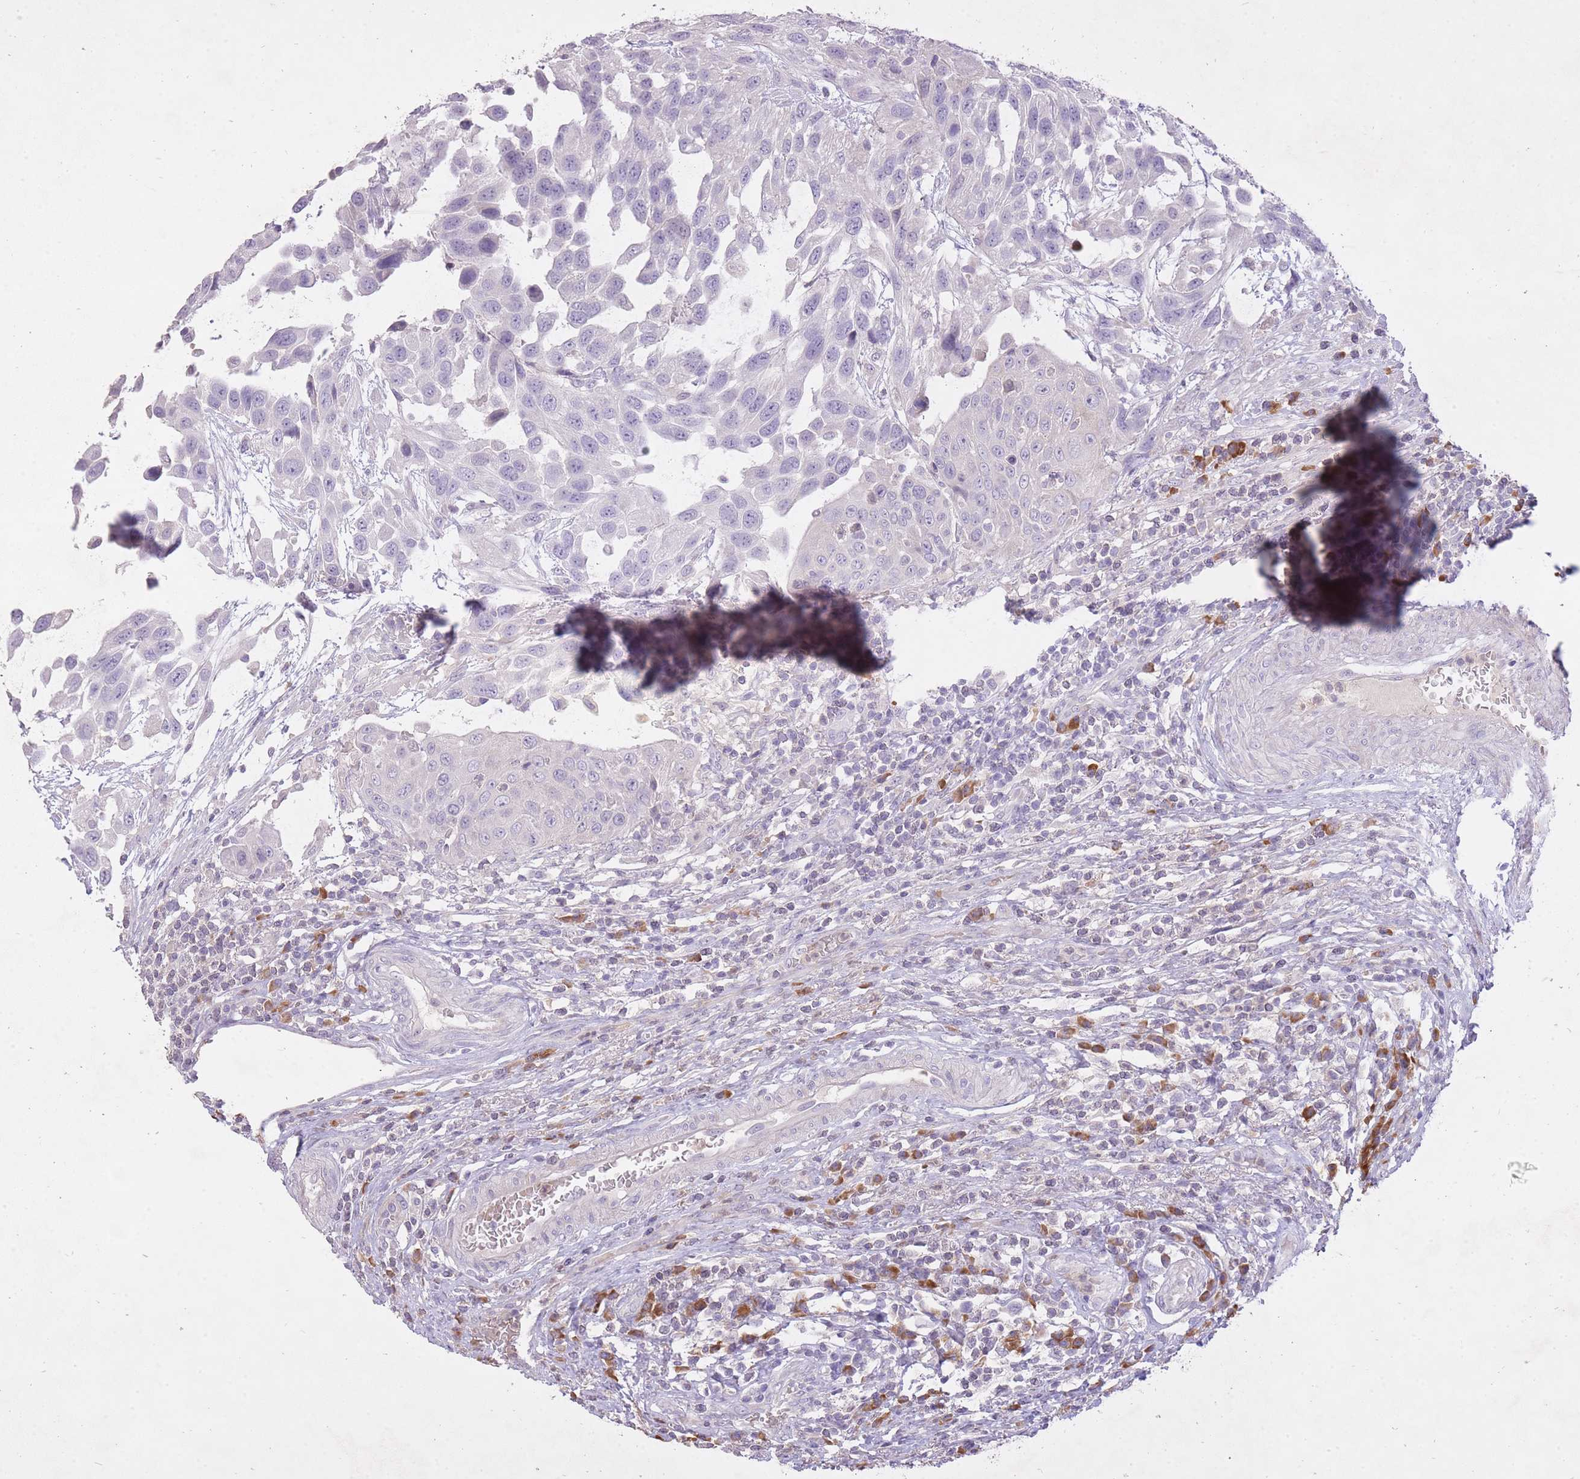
{"staining": {"intensity": "negative", "quantity": "none", "location": "none"}, "tissue": "urothelial cancer", "cell_type": "Tumor cells", "image_type": "cancer", "snomed": [{"axis": "morphology", "description": "Urothelial carcinoma, High grade"}, {"axis": "topography", "description": "Urinary bladder"}], "caption": "Micrograph shows no significant protein expression in tumor cells of high-grade urothelial carcinoma. (DAB IHC with hematoxylin counter stain).", "gene": "FRG2C", "patient": {"sex": "female", "age": 70}}